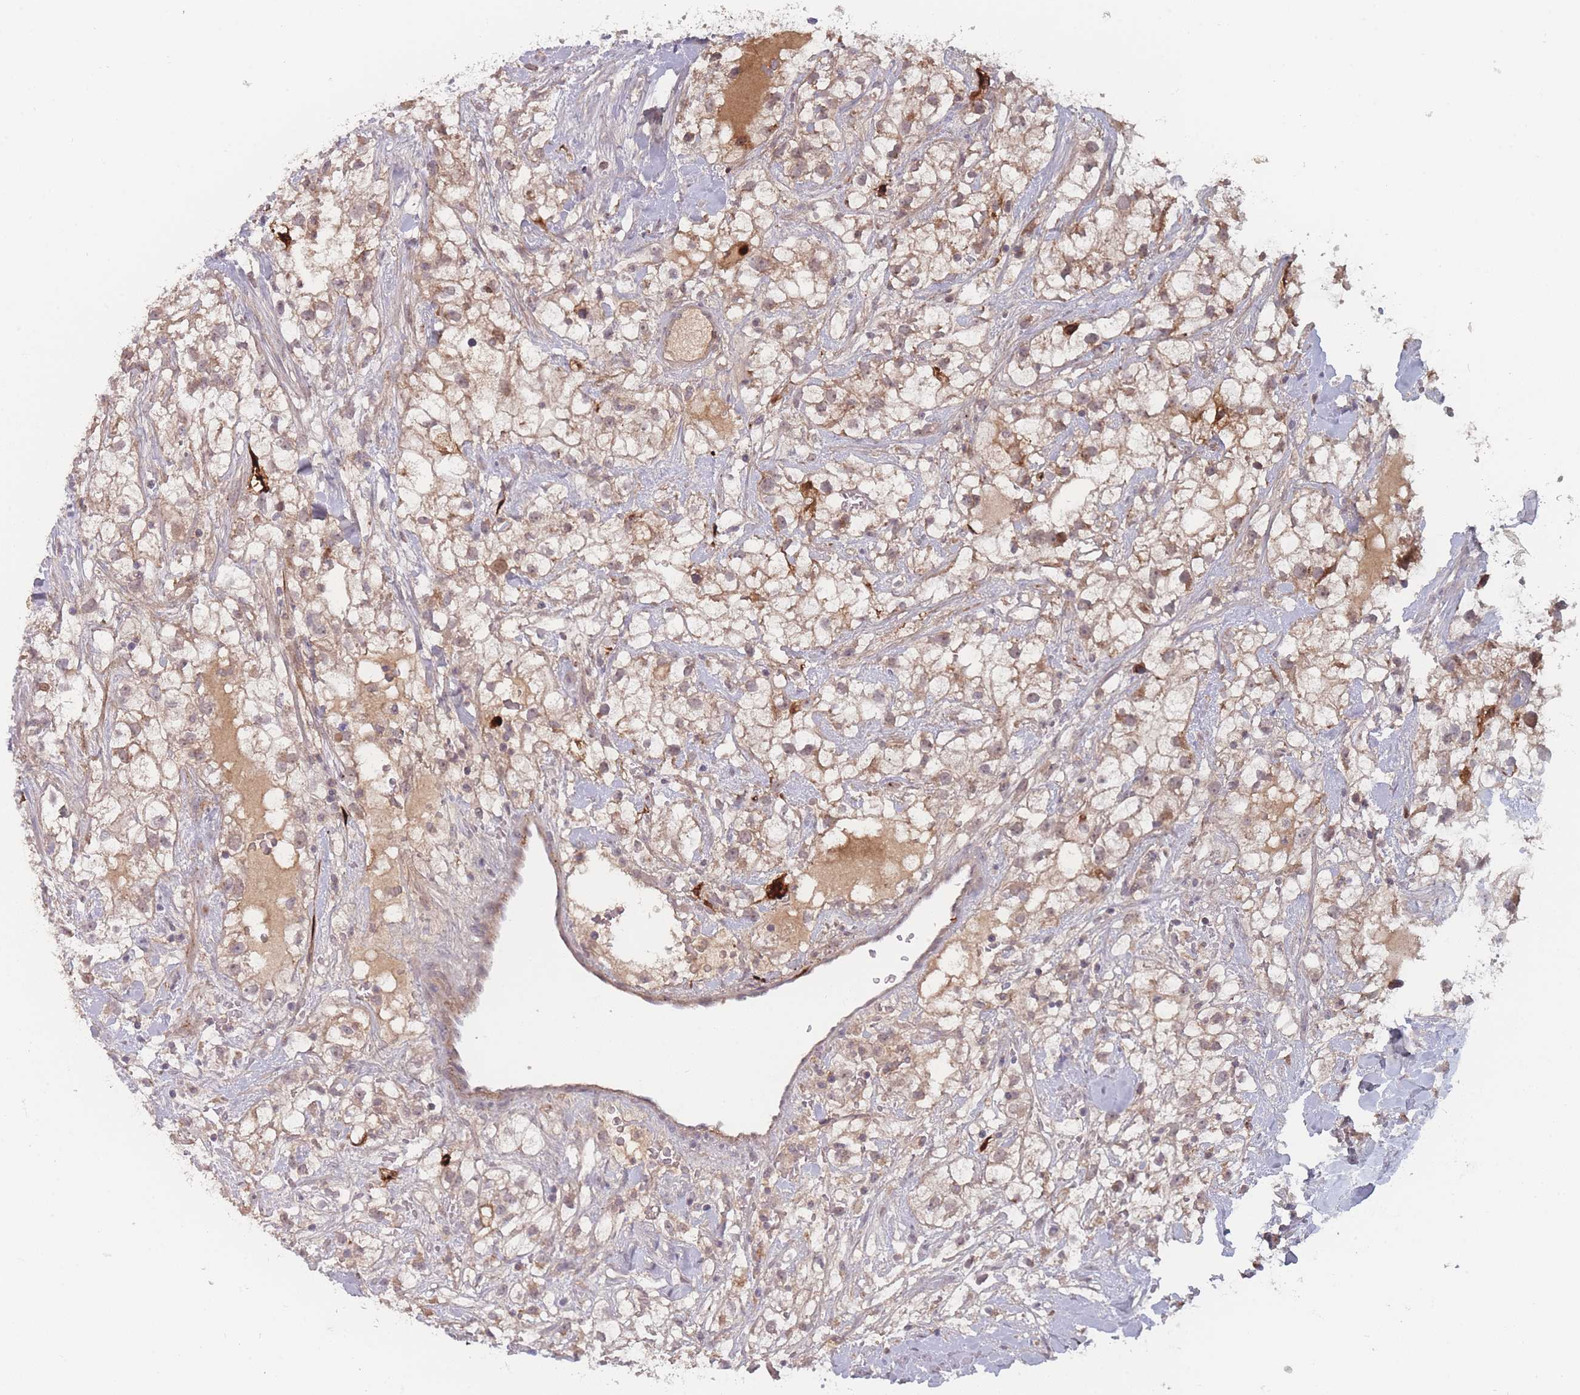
{"staining": {"intensity": "weak", "quantity": ">75%", "location": "cytoplasmic/membranous"}, "tissue": "renal cancer", "cell_type": "Tumor cells", "image_type": "cancer", "snomed": [{"axis": "morphology", "description": "Adenocarcinoma, NOS"}, {"axis": "topography", "description": "Kidney"}], "caption": "Immunohistochemistry histopathology image of neoplastic tissue: human adenocarcinoma (renal) stained using IHC exhibits low levels of weak protein expression localized specifically in the cytoplasmic/membranous of tumor cells, appearing as a cytoplasmic/membranous brown color.", "gene": "TMEM232", "patient": {"sex": "male", "age": 59}}